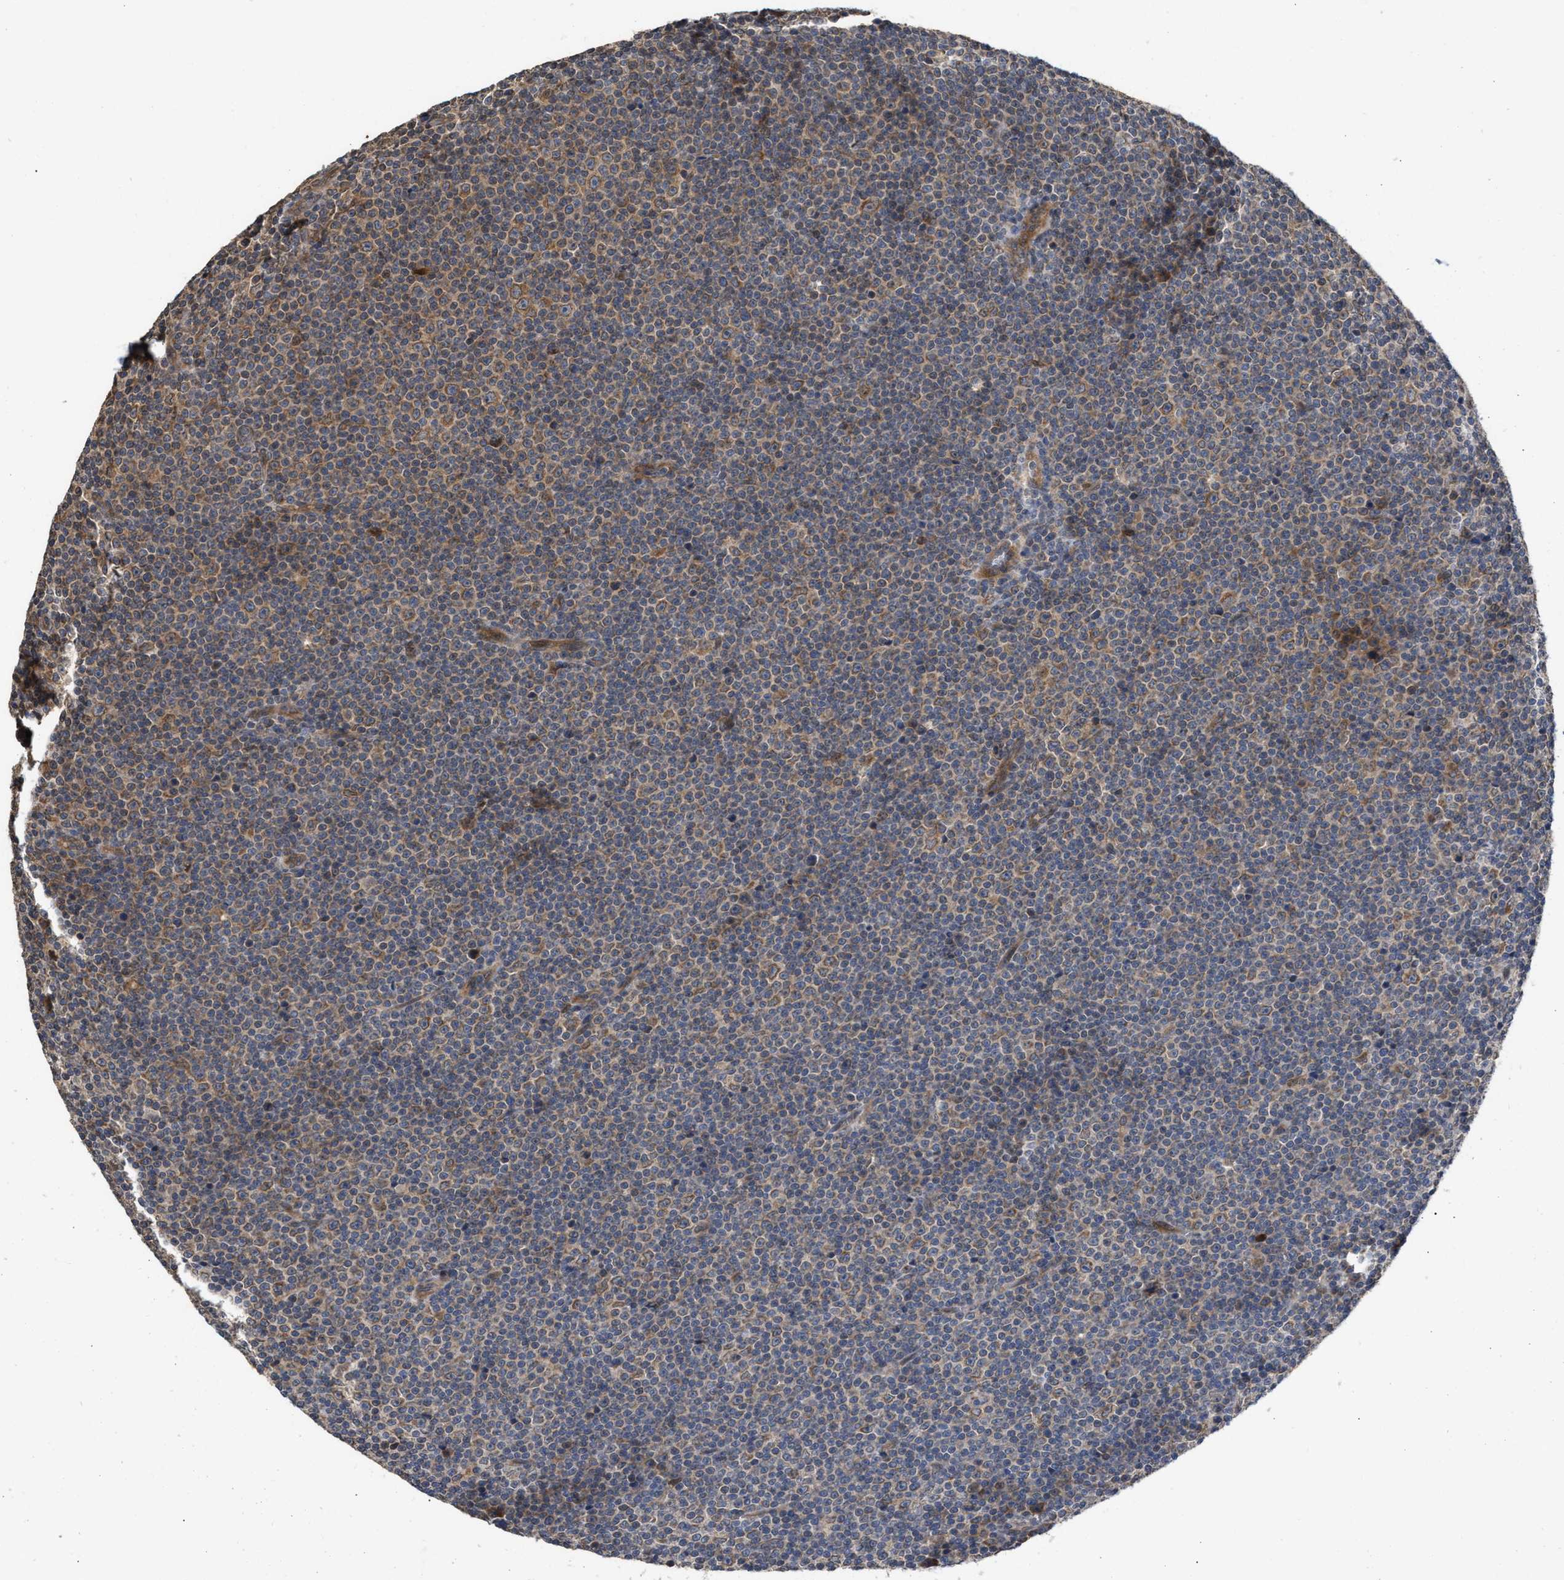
{"staining": {"intensity": "moderate", "quantity": ">75%", "location": "cytoplasmic/membranous"}, "tissue": "lymphoma", "cell_type": "Tumor cells", "image_type": "cancer", "snomed": [{"axis": "morphology", "description": "Malignant lymphoma, non-Hodgkin's type, Low grade"}, {"axis": "topography", "description": "Lymph node"}], "caption": "Immunohistochemistry of human malignant lymphoma, non-Hodgkin's type (low-grade) exhibits medium levels of moderate cytoplasmic/membranous positivity in approximately >75% of tumor cells.", "gene": "SAR1A", "patient": {"sex": "female", "age": 67}}